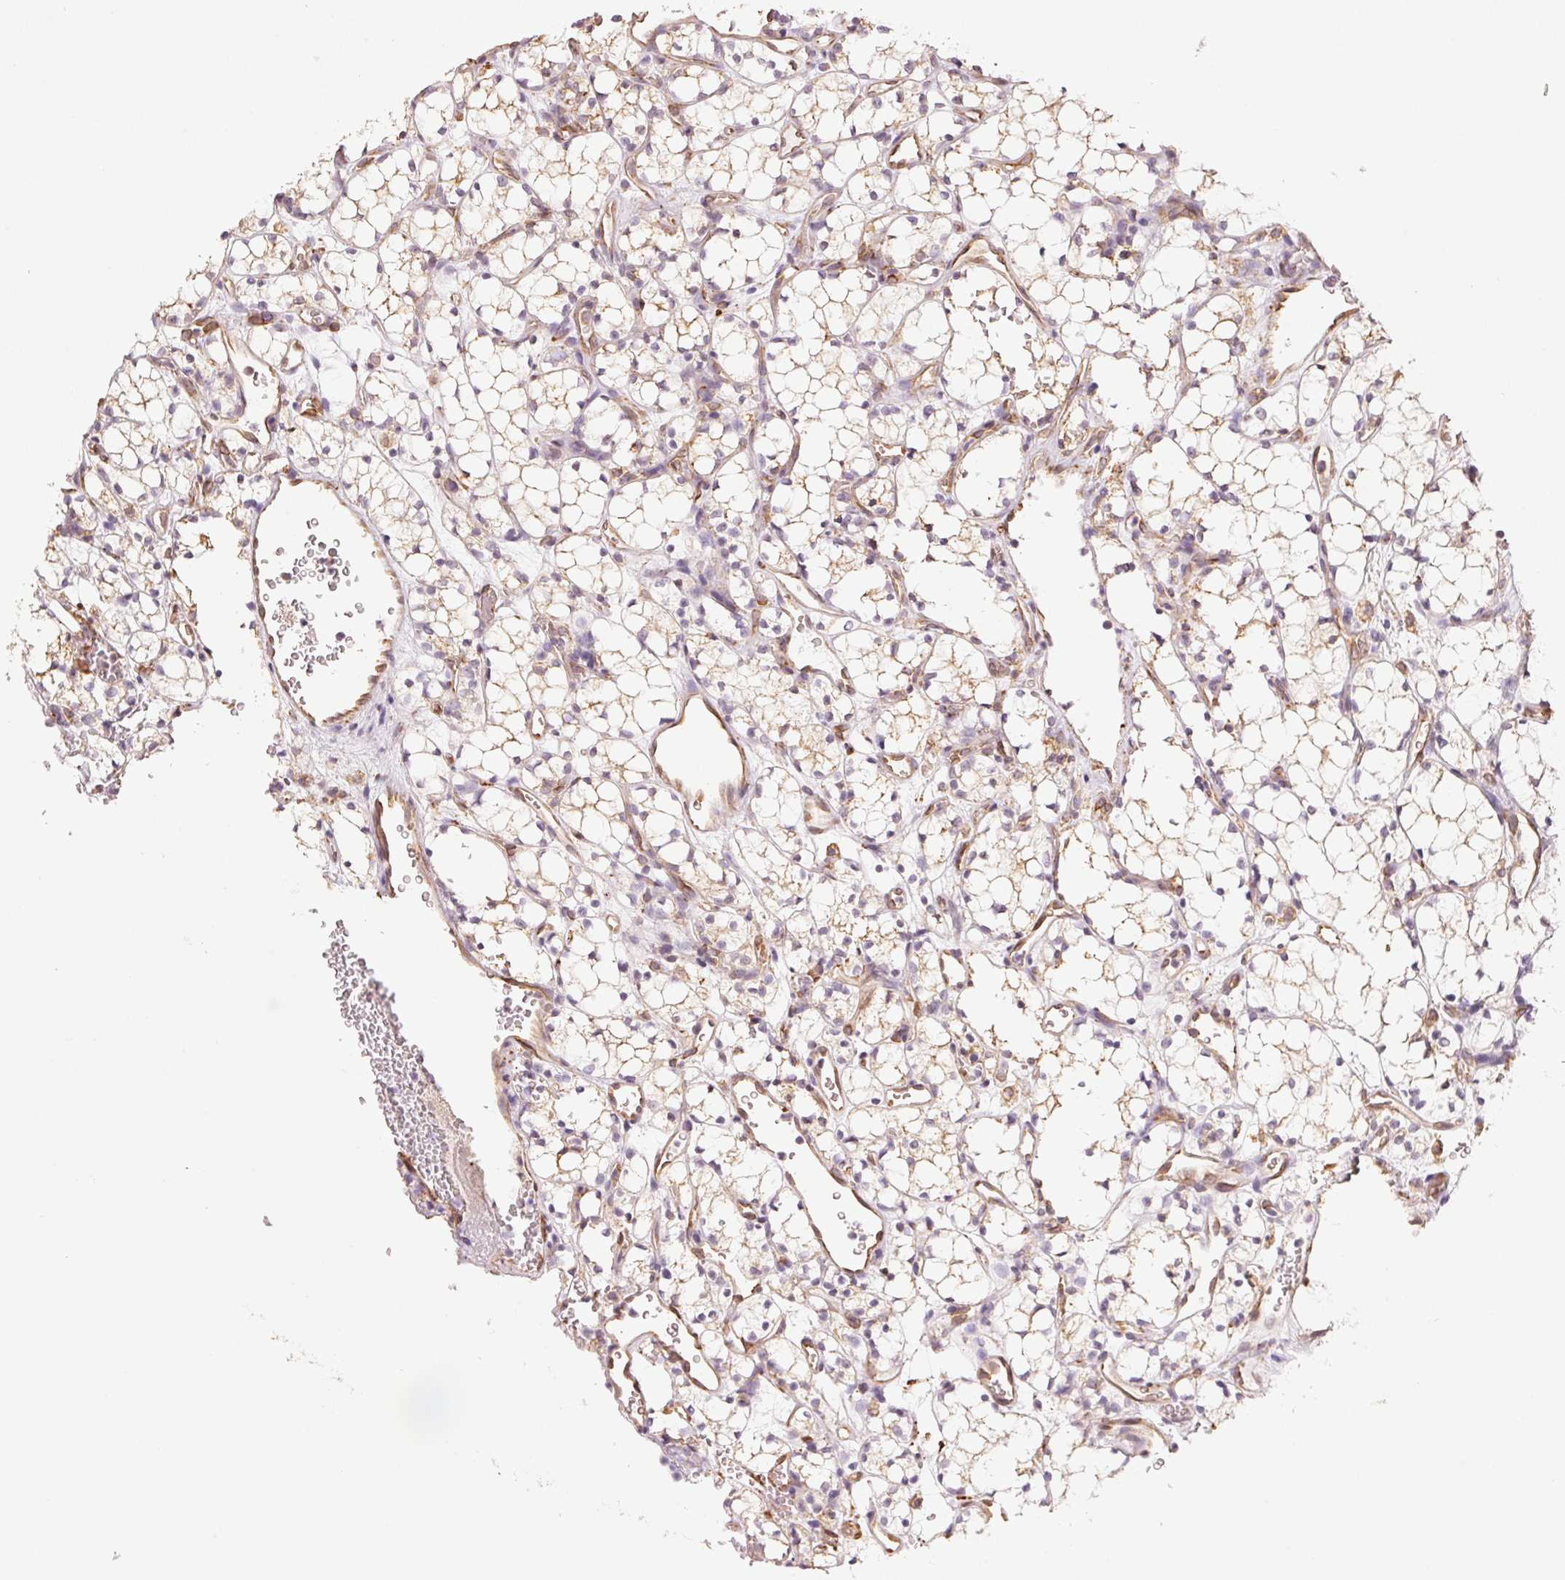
{"staining": {"intensity": "weak", "quantity": "25%-75%", "location": "cytoplasmic/membranous"}, "tissue": "renal cancer", "cell_type": "Tumor cells", "image_type": "cancer", "snomed": [{"axis": "morphology", "description": "Adenocarcinoma, NOS"}, {"axis": "topography", "description": "Kidney"}], "caption": "Human renal adenocarcinoma stained with a protein marker demonstrates weak staining in tumor cells.", "gene": "RCN3", "patient": {"sex": "female", "age": 69}}